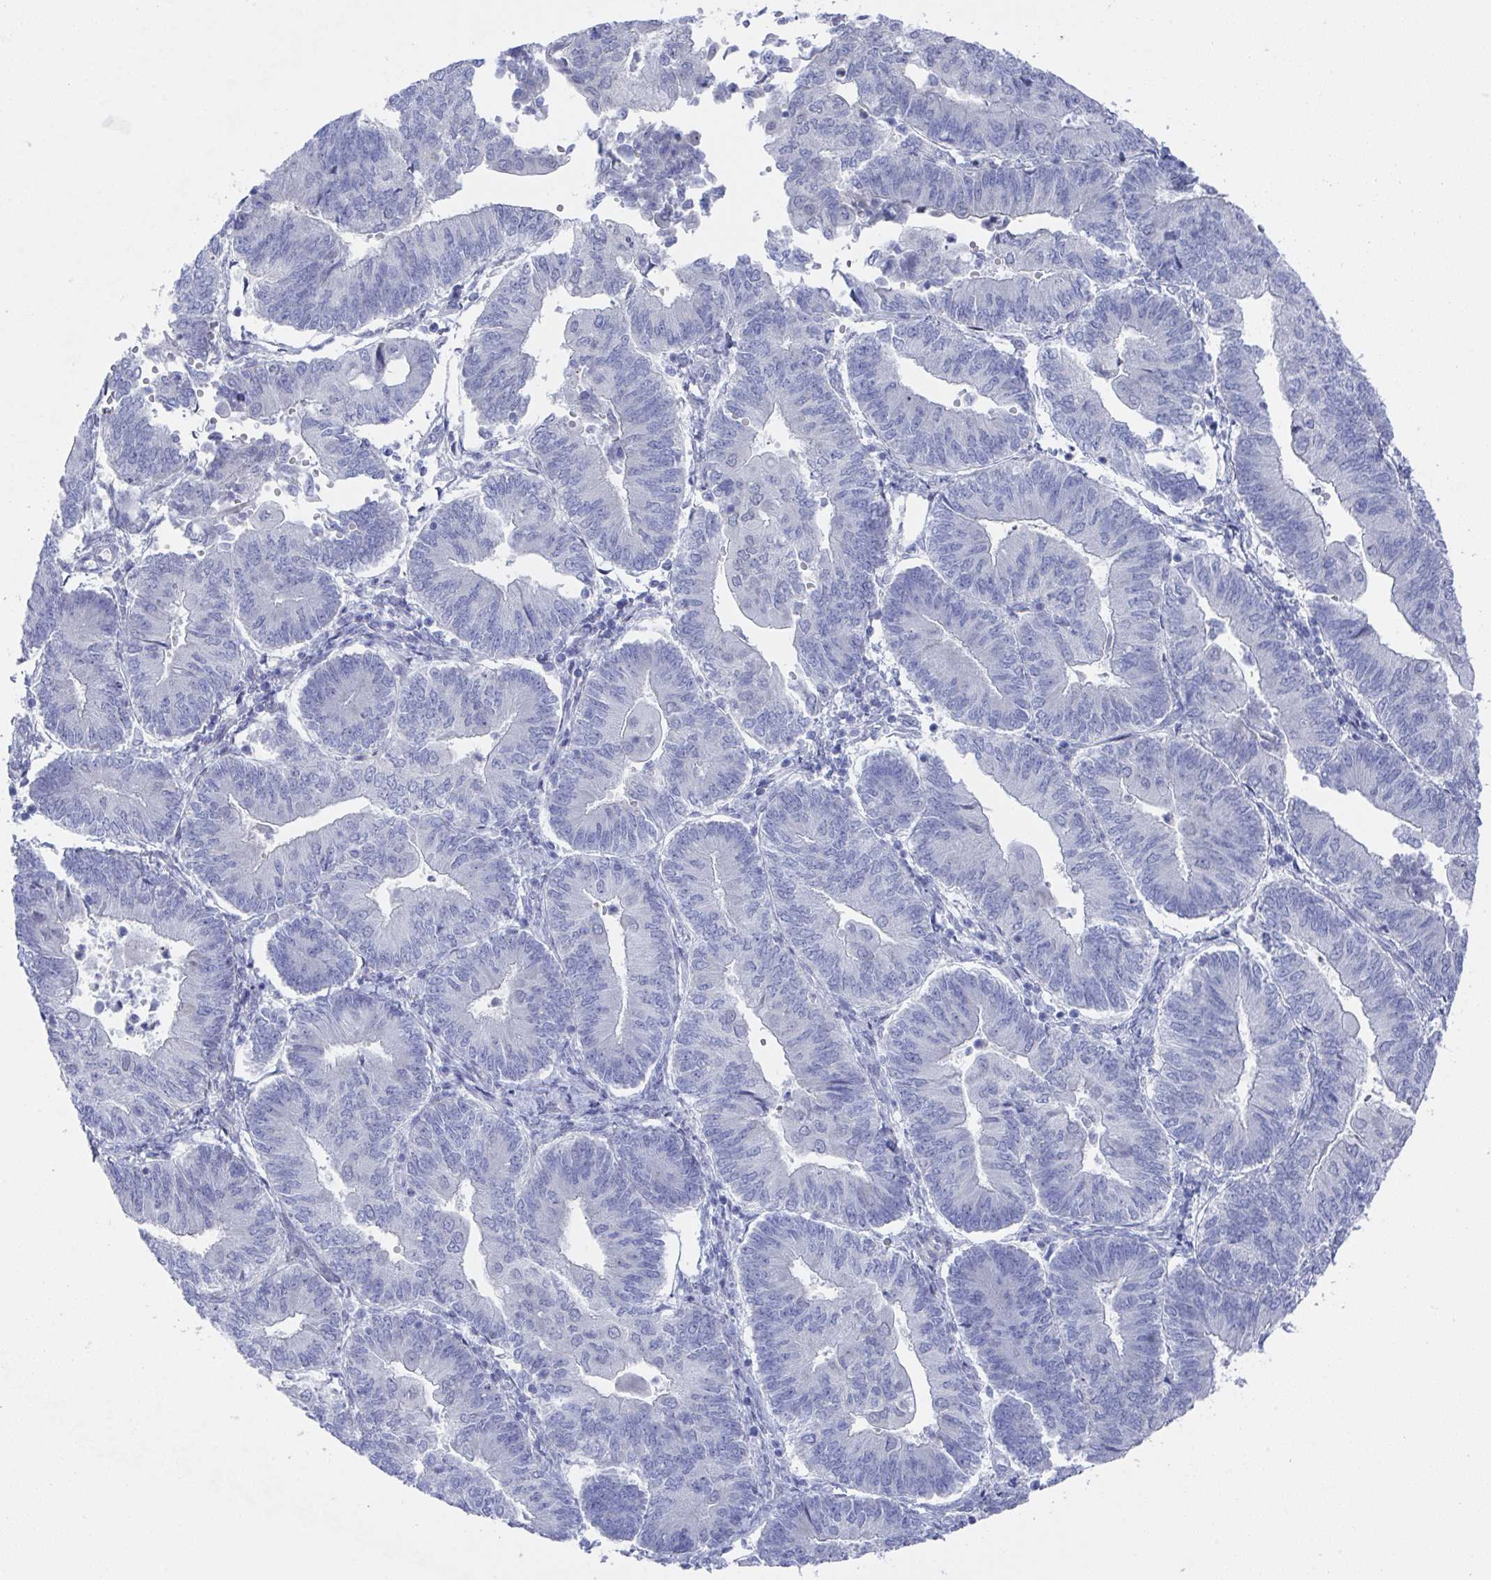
{"staining": {"intensity": "negative", "quantity": "none", "location": "none"}, "tissue": "endometrial cancer", "cell_type": "Tumor cells", "image_type": "cancer", "snomed": [{"axis": "morphology", "description": "Adenocarcinoma, NOS"}, {"axis": "topography", "description": "Endometrium"}], "caption": "This is an IHC photomicrograph of adenocarcinoma (endometrial). There is no expression in tumor cells.", "gene": "MFSD4A", "patient": {"sex": "female", "age": 65}}